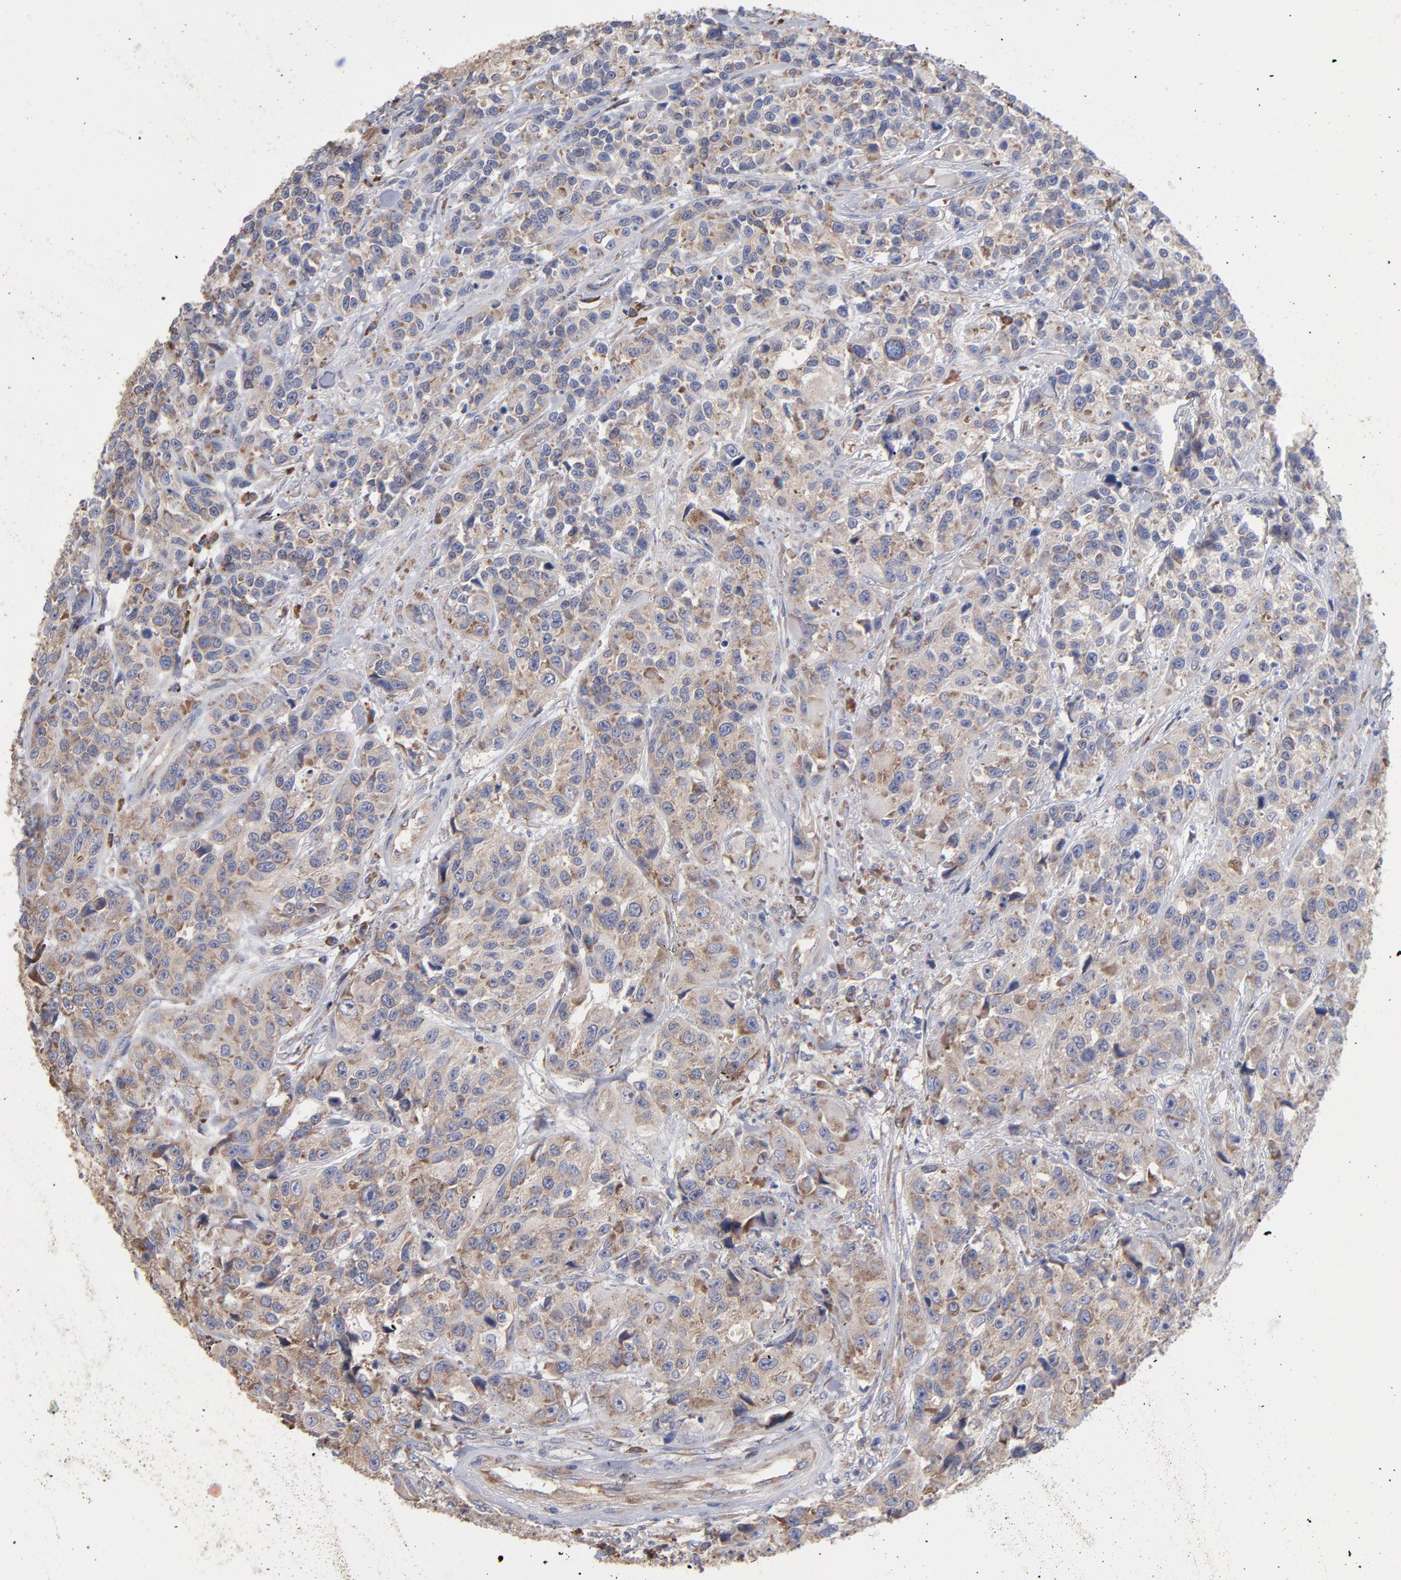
{"staining": {"intensity": "weak", "quantity": ">75%", "location": "cytoplasmic/membranous"}, "tissue": "urothelial cancer", "cell_type": "Tumor cells", "image_type": "cancer", "snomed": [{"axis": "morphology", "description": "Urothelial carcinoma, High grade"}, {"axis": "topography", "description": "Urinary bladder"}], "caption": "Human urothelial cancer stained with a brown dye displays weak cytoplasmic/membranous positive positivity in about >75% of tumor cells.", "gene": "RPL3", "patient": {"sex": "female", "age": 81}}